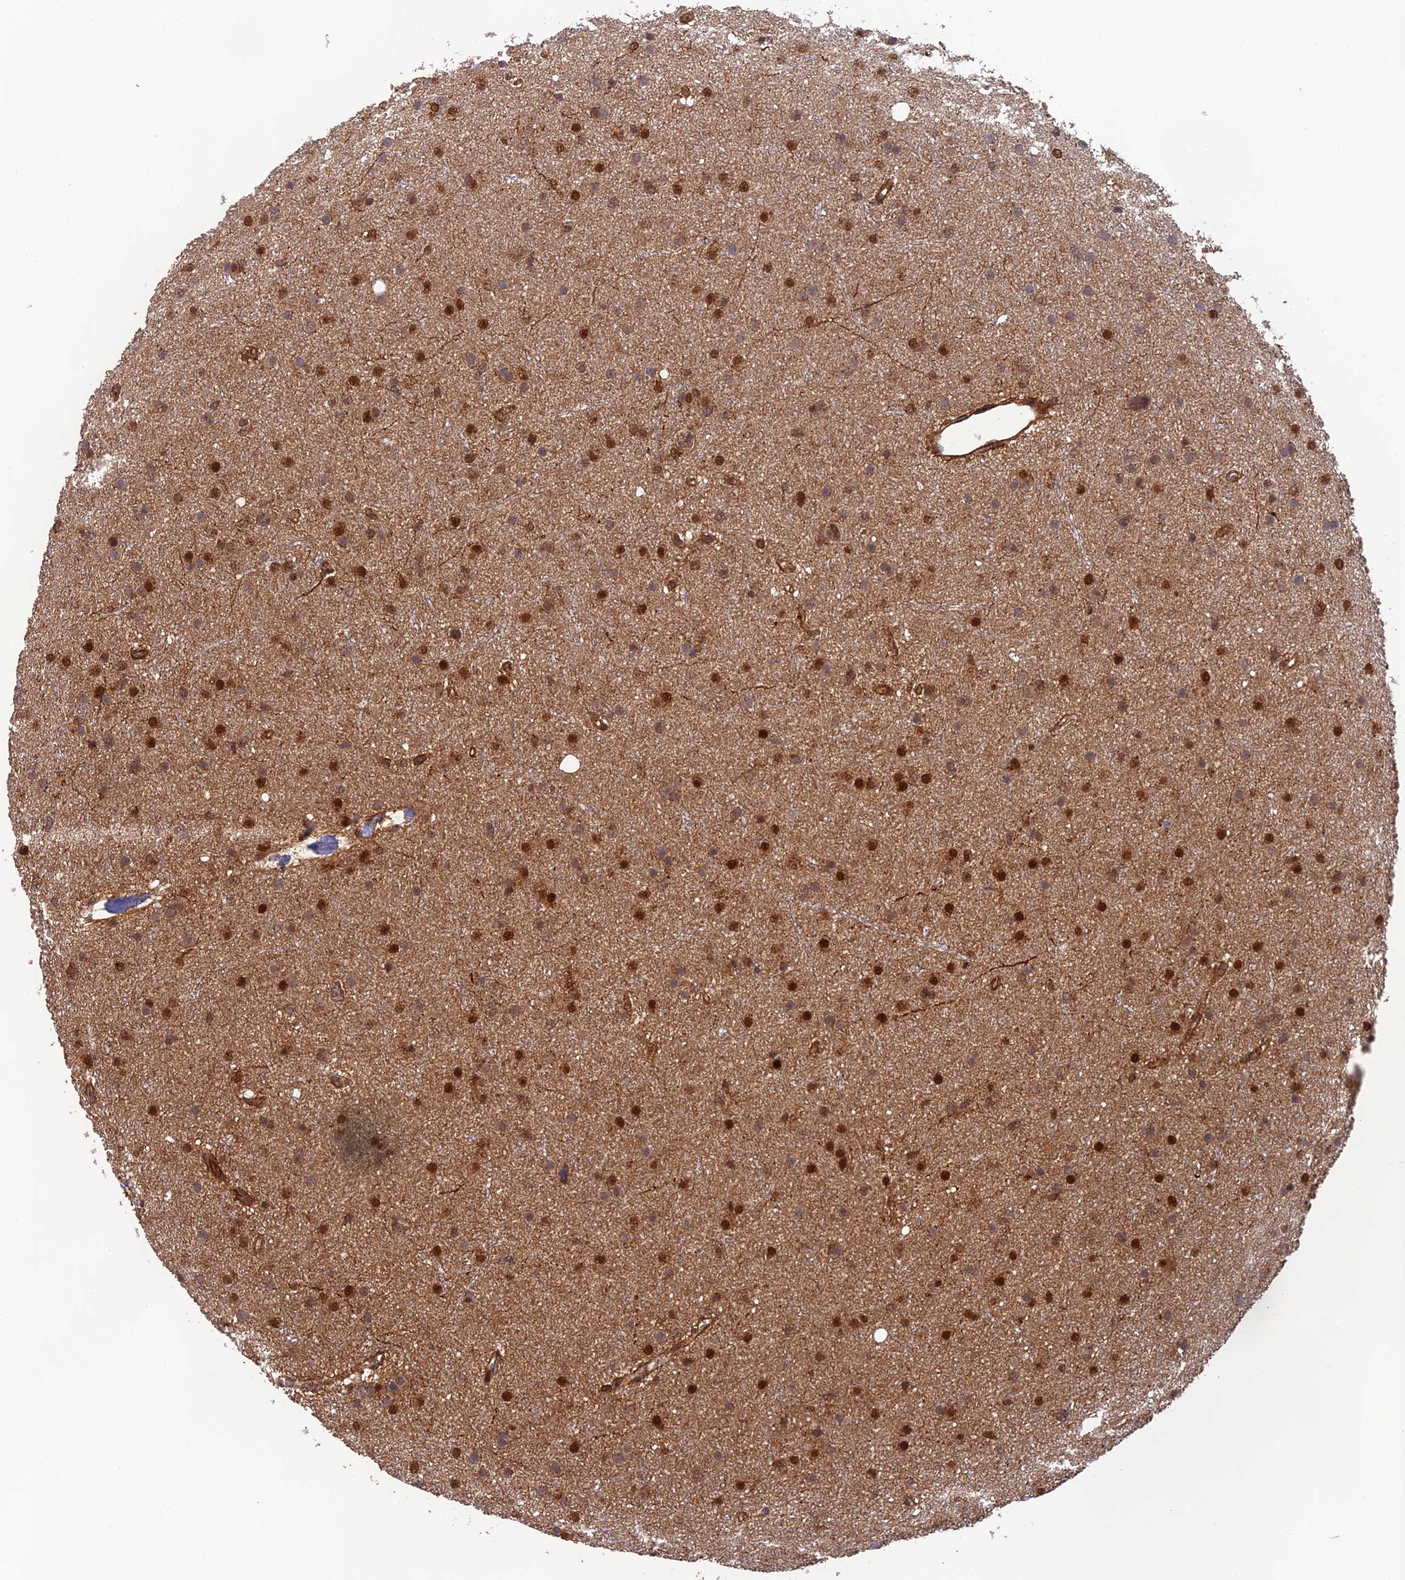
{"staining": {"intensity": "moderate", "quantity": "25%-75%", "location": "cytoplasmic/membranous,nuclear"}, "tissue": "glioma", "cell_type": "Tumor cells", "image_type": "cancer", "snomed": [{"axis": "morphology", "description": "Glioma, malignant, Low grade"}, {"axis": "topography", "description": "Cerebral cortex"}], "caption": "Tumor cells exhibit medium levels of moderate cytoplasmic/membranous and nuclear positivity in approximately 25%-75% of cells in low-grade glioma (malignant). (DAB IHC, brown staining for protein, blue staining for nuclei).", "gene": "OSBPL1A", "patient": {"sex": "female", "age": 39}}